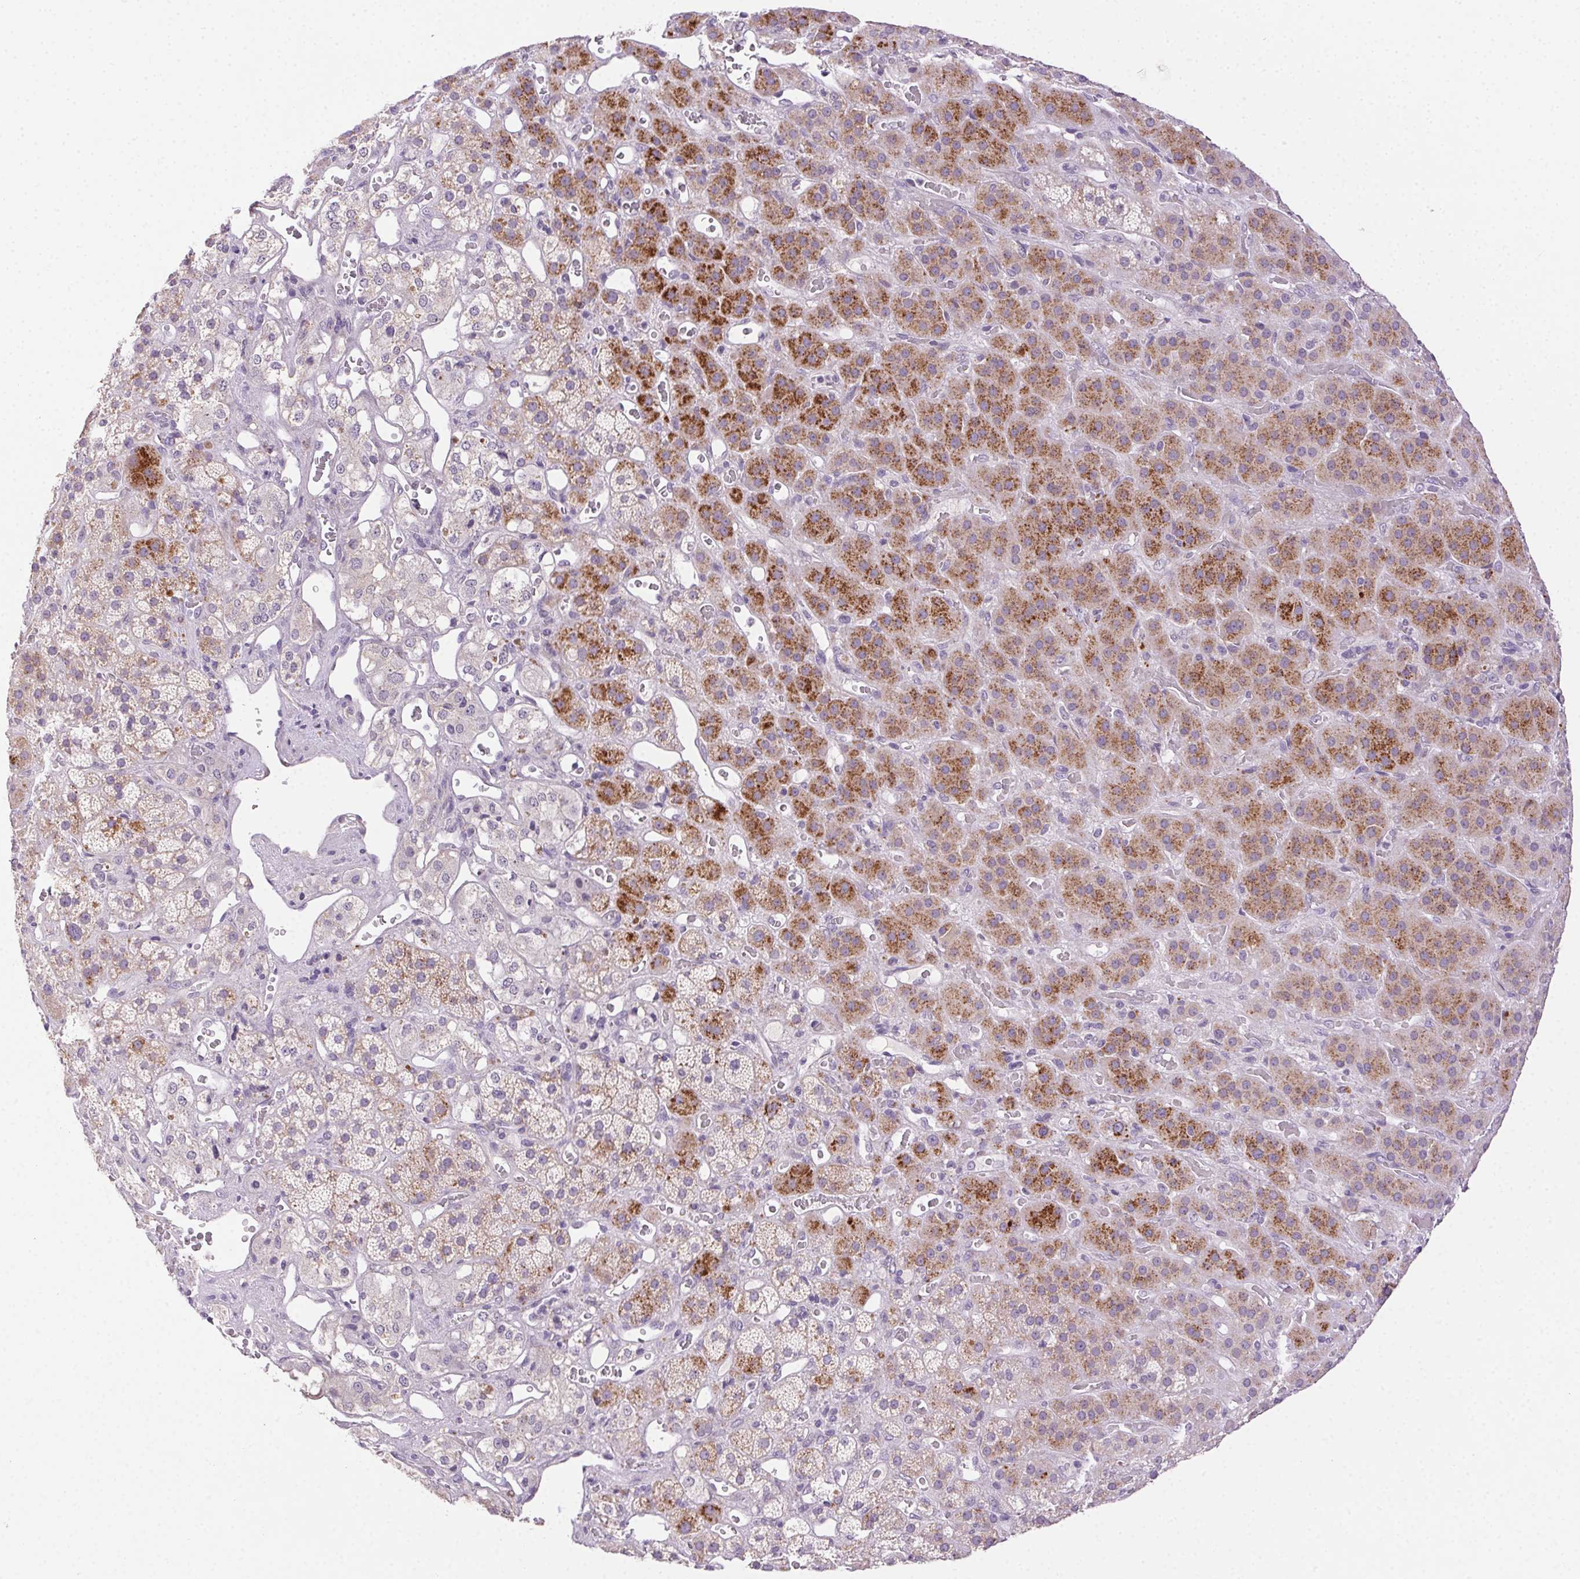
{"staining": {"intensity": "moderate", "quantity": "<25%", "location": "cytoplasmic/membranous"}, "tissue": "adrenal gland", "cell_type": "Glandular cells", "image_type": "normal", "snomed": [{"axis": "morphology", "description": "Normal tissue, NOS"}, {"axis": "topography", "description": "Adrenal gland"}], "caption": "Protein expression analysis of unremarkable adrenal gland exhibits moderate cytoplasmic/membranous expression in approximately <25% of glandular cells.", "gene": "AKAP5", "patient": {"sex": "male", "age": 57}}